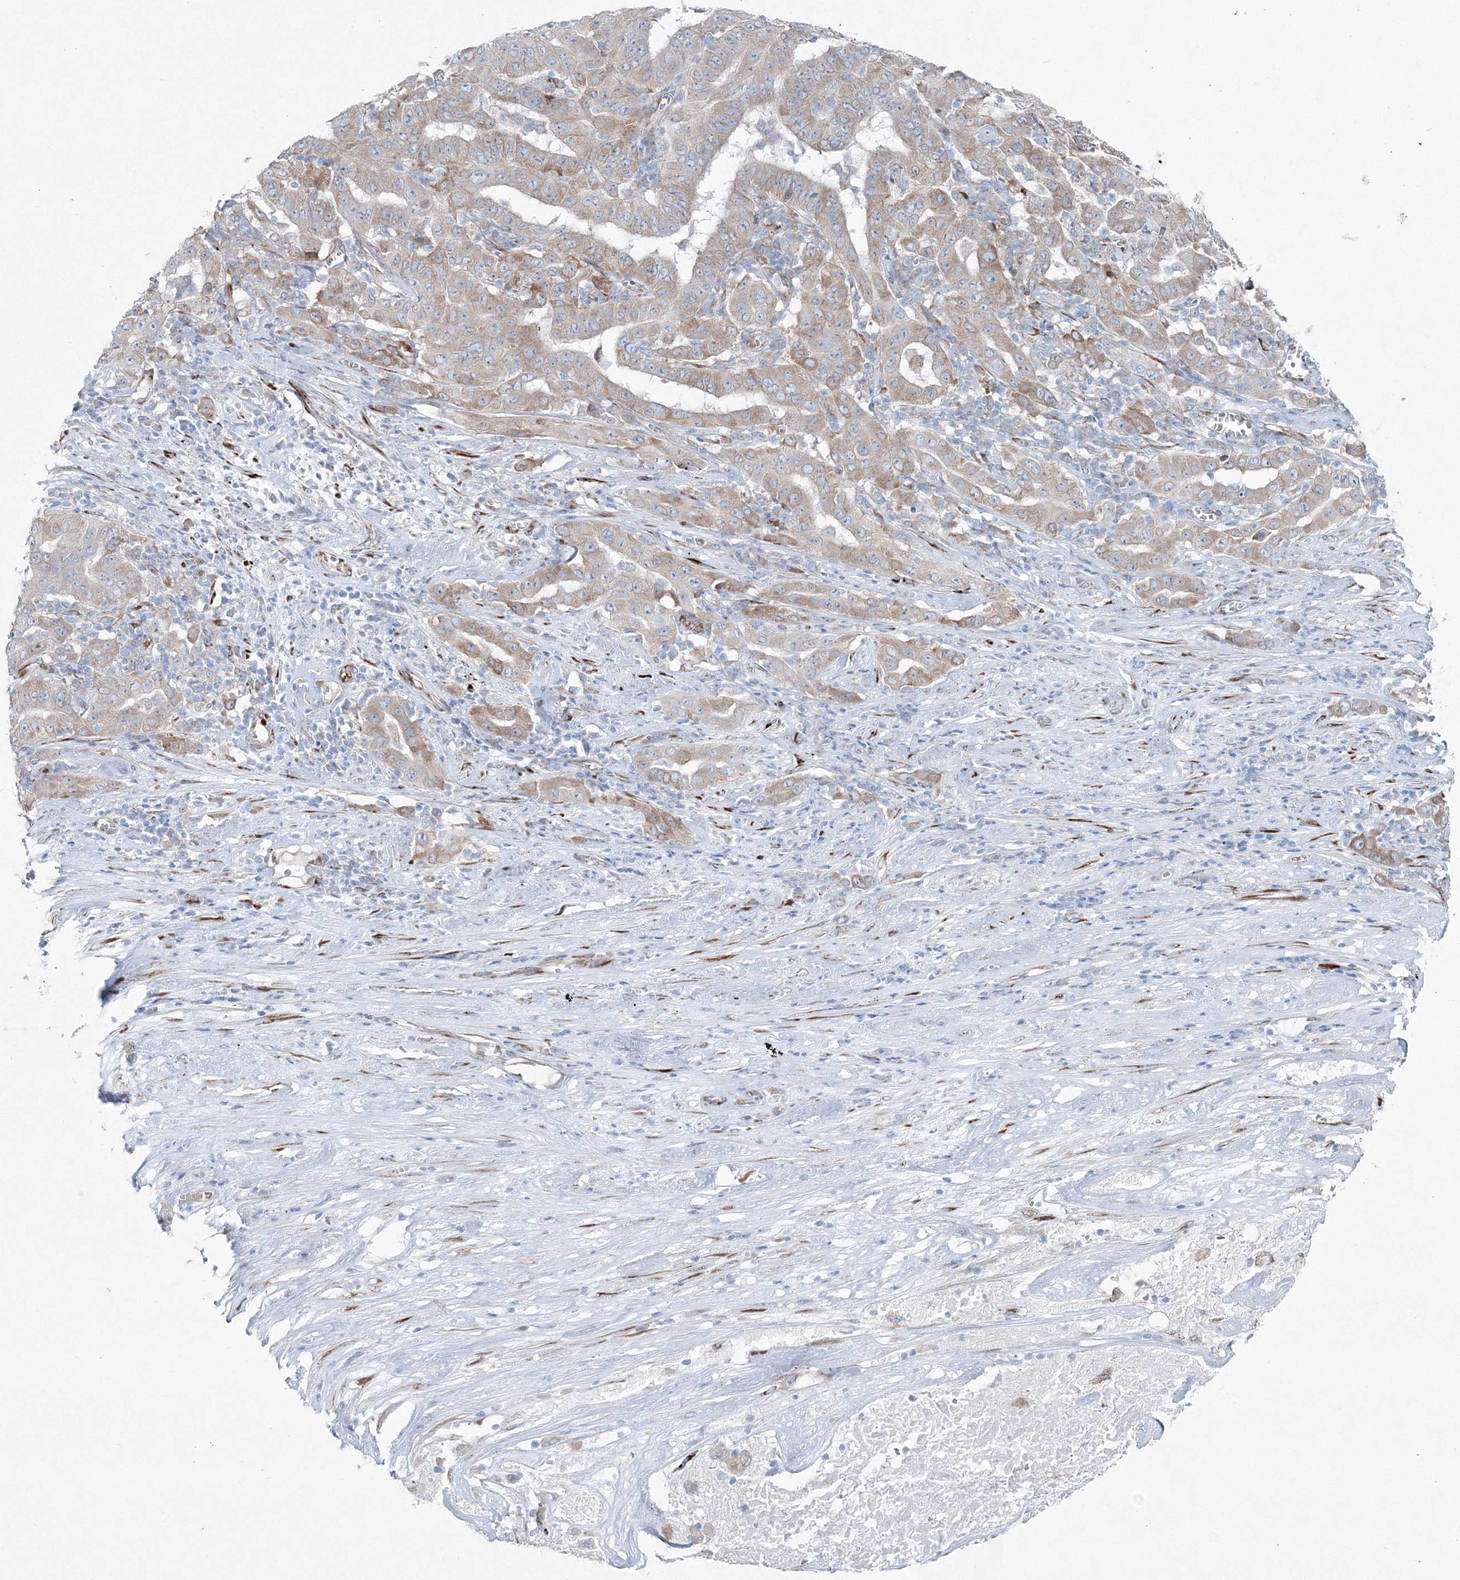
{"staining": {"intensity": "weak", "quantity": "25%-75%", "location": "cytoplasmic/membranous"}, "tissue": "pancreatic cancer", "cell_type": "Tumor cells", "image_type": "cancer", "snomed": [{"axis": "morphology", "description": "Adenocarcinoma, NOS"}, {"axis": "topography", "description": "Pancreas"}], "caption": "IHC histopathology image of neoplastic tissue: pancreatic adenocarcinoma stained using immunohistochemistry shows low levels of weak protein expression localized specifically in the cytoplasmic/membranous of tumor cells, appearing as a cytoplasmic/membranous brown color.", "gene": "RCN1", "patient": {"sex": "male", "age": 63}}